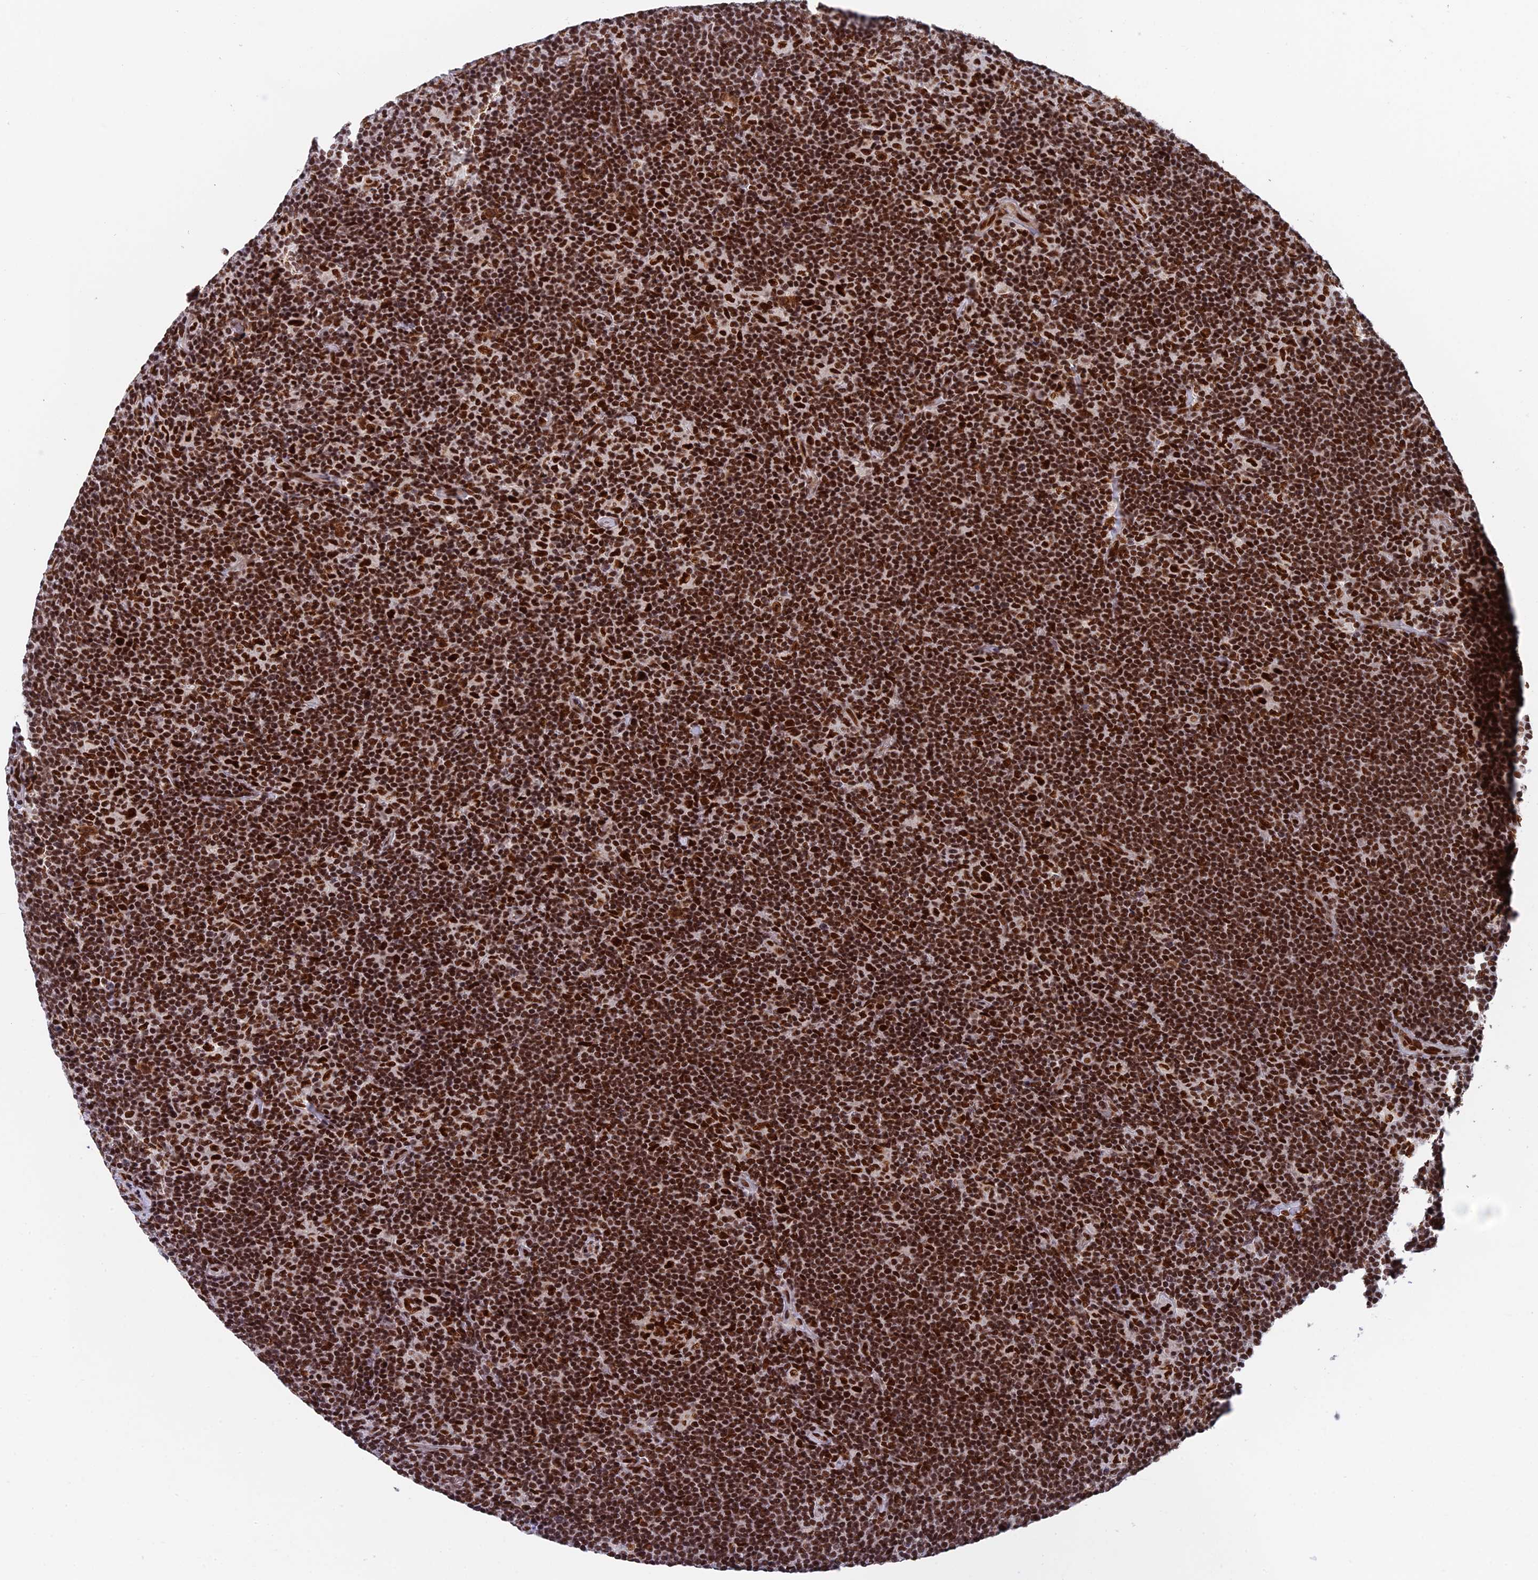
{"staining": {"intensity": "strong", "quantity": ">75%", "location": "nuclear"}, "tissue": "lymphoma", "cell_type": "Tumor cells", "image_type": "cancer", "snomed": [{"axis": "morphology", "description": "Hodgkin's disease, NOS"}, {"axis": "topography", "description": "Lymph node"}], "caption": "Brown immunohistochemical staining in Hodgkin's disease demonstrates strong nuclear staining in about >75% of tumor cells. Ihc stains the protein of interest in brown and the nuclei are stained blue.", "gene": "EEF1AKMT3", "patient": {"sex": "female", "age": 57}}